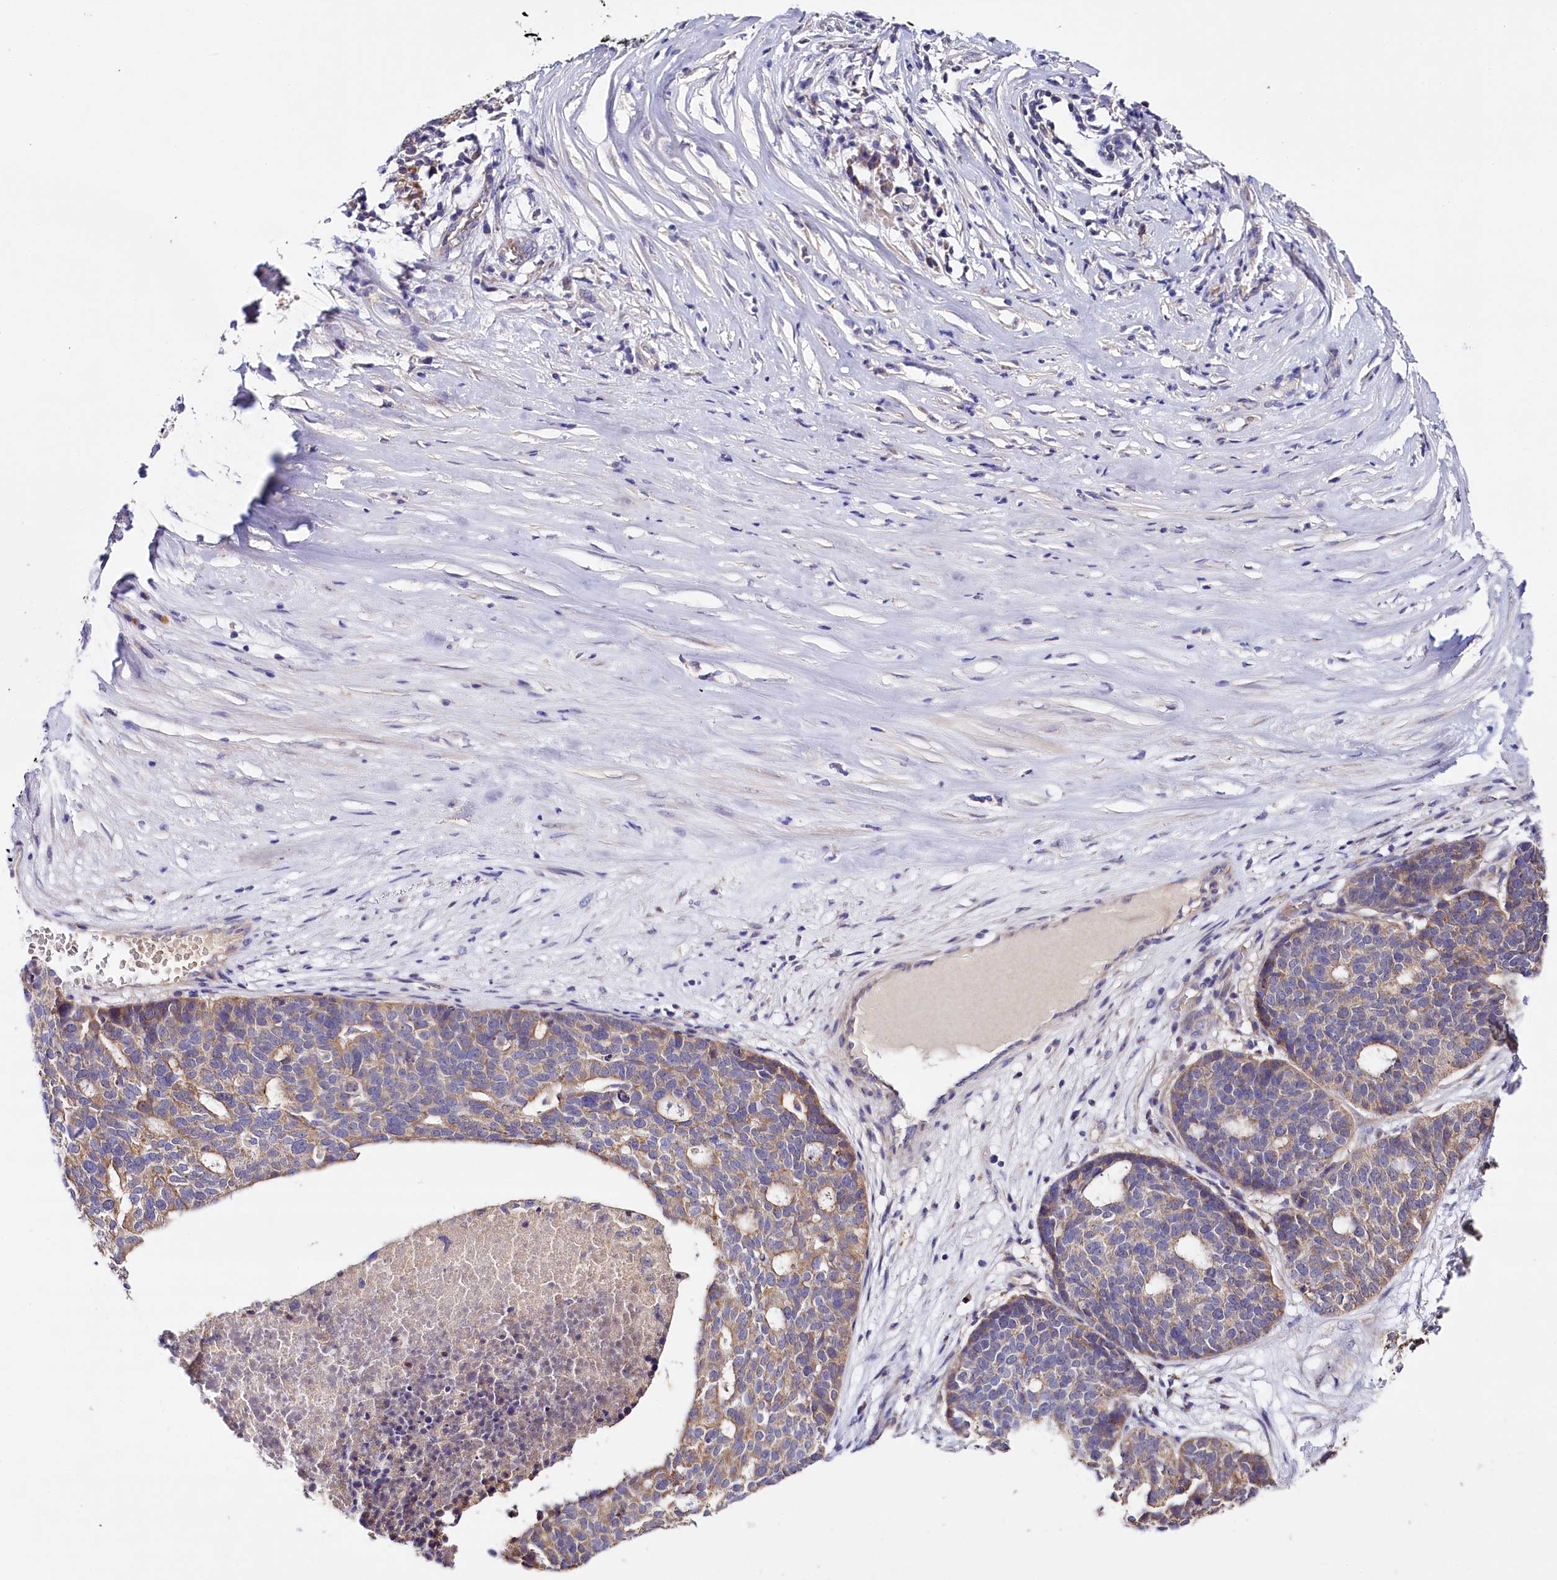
{"staining": {"intensity": "weak", "quantity": "<25%", "location": "cytoplasmic/membranous"}, "tissue": "ovarian cancer", "cell_type": "Tumor cells", "image_type": "cancer", "snomed": [{"axis": "morphology", "description": "Cystadenocarcinoma, serous, NOS"}, {"axis": "topography", "description": "Ovary"}], "caption": "Immunohistochemistry (IHC) photomicrograph of neoplastic tissue: human serous cystadenocarcinoma (ovarian) stained with DAB (3,3'-diaminobenzidine) exhibits no significant protein staining in tumor cells.", "gene": "ZNF45", "patient": {"sex": "female", "age": 59}}